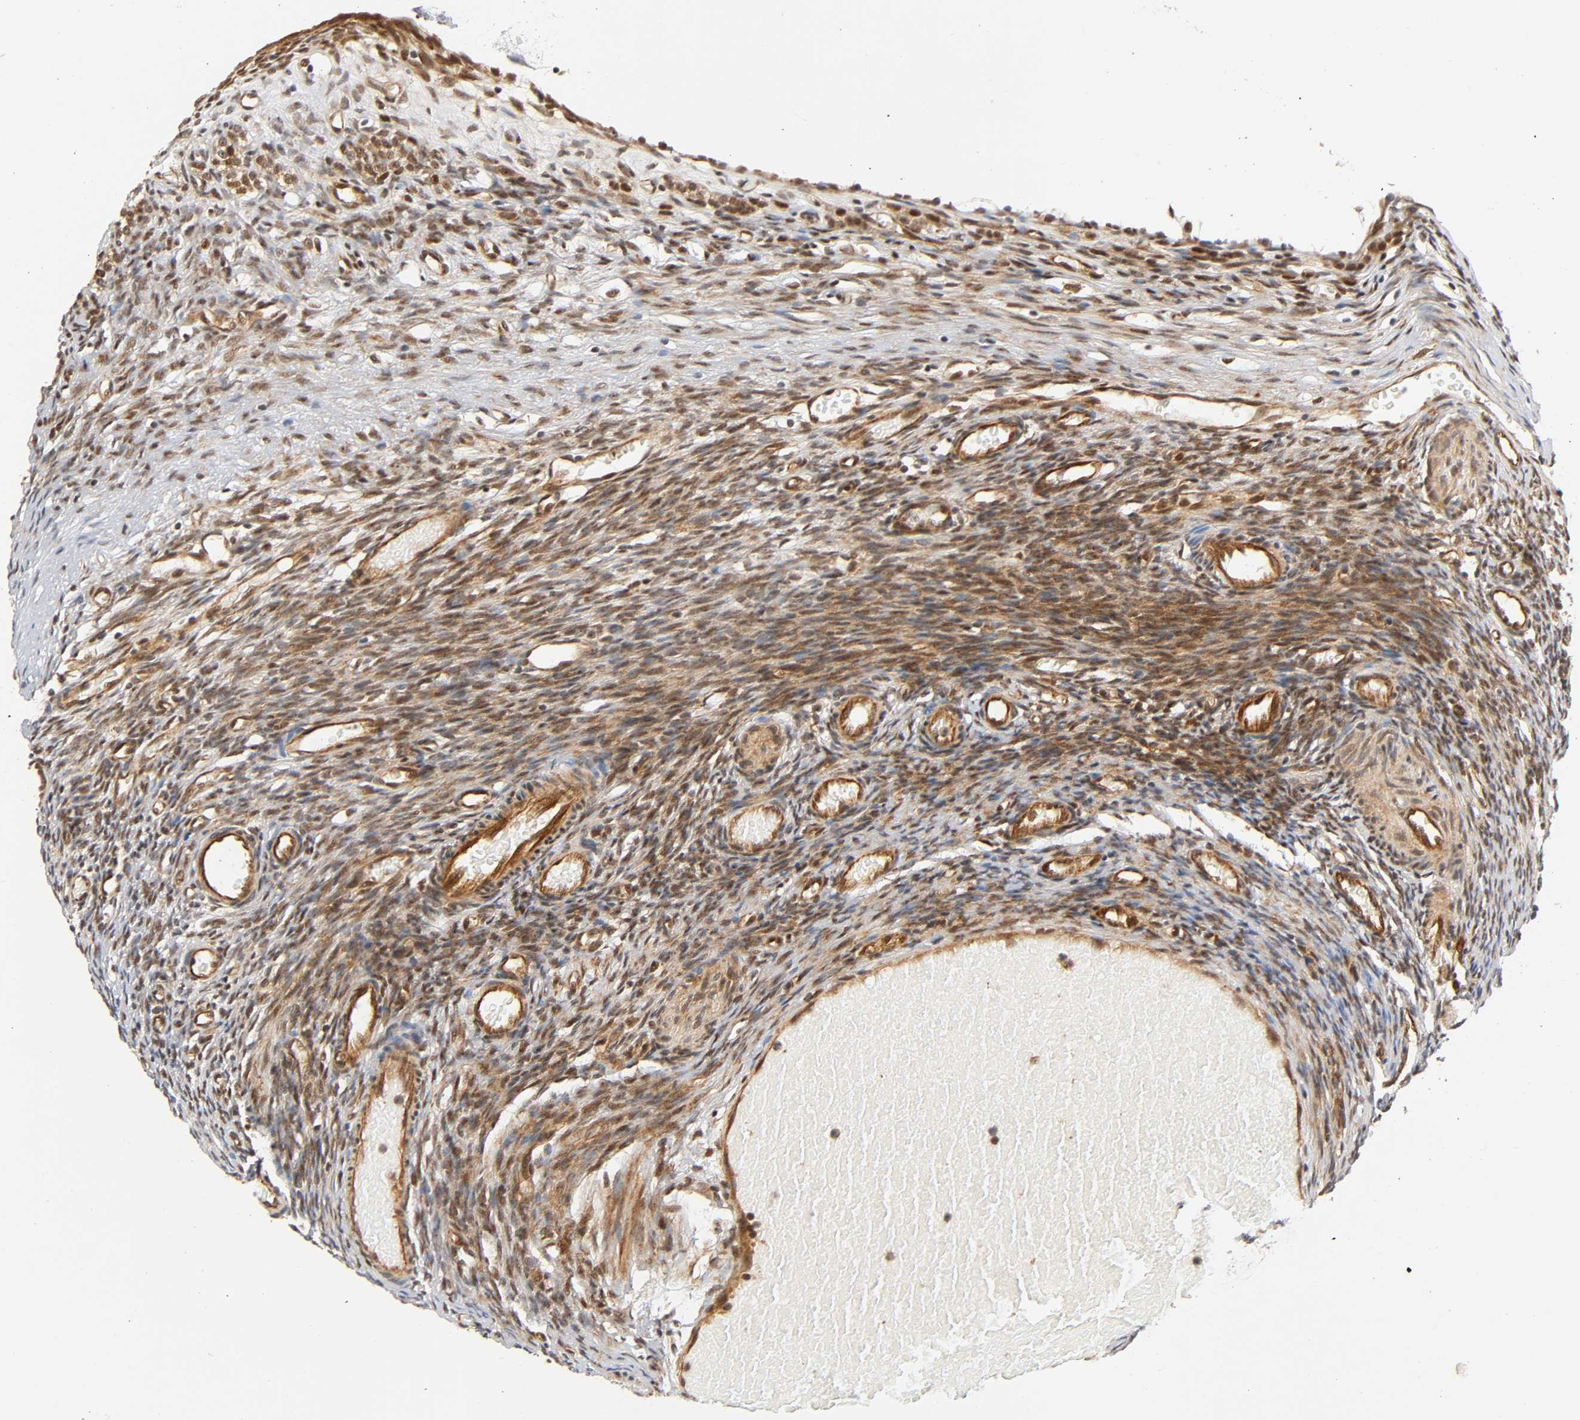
{"staining": {"intensity": "moderate", "quantity": "25%-75%", "location": "cytoplasmic/membranous,nuclear"}, "tissue": "ovary", "cell_type": "Follicle cells", "image_type": "normal", "snomed": [{"axis": "morphology", "description": "Normal tissue, NOS"}, {"axis": "topography", "description": "Ovary"}], "caption": "Protein analysis of unremarkable ovary exhibits moderate cytoplasmic/membranous,nuclear staining in approximately 25%-75% of follicle cells.", "gene": "IQCJ", "patient": {"sex": "female", "age": 35}}